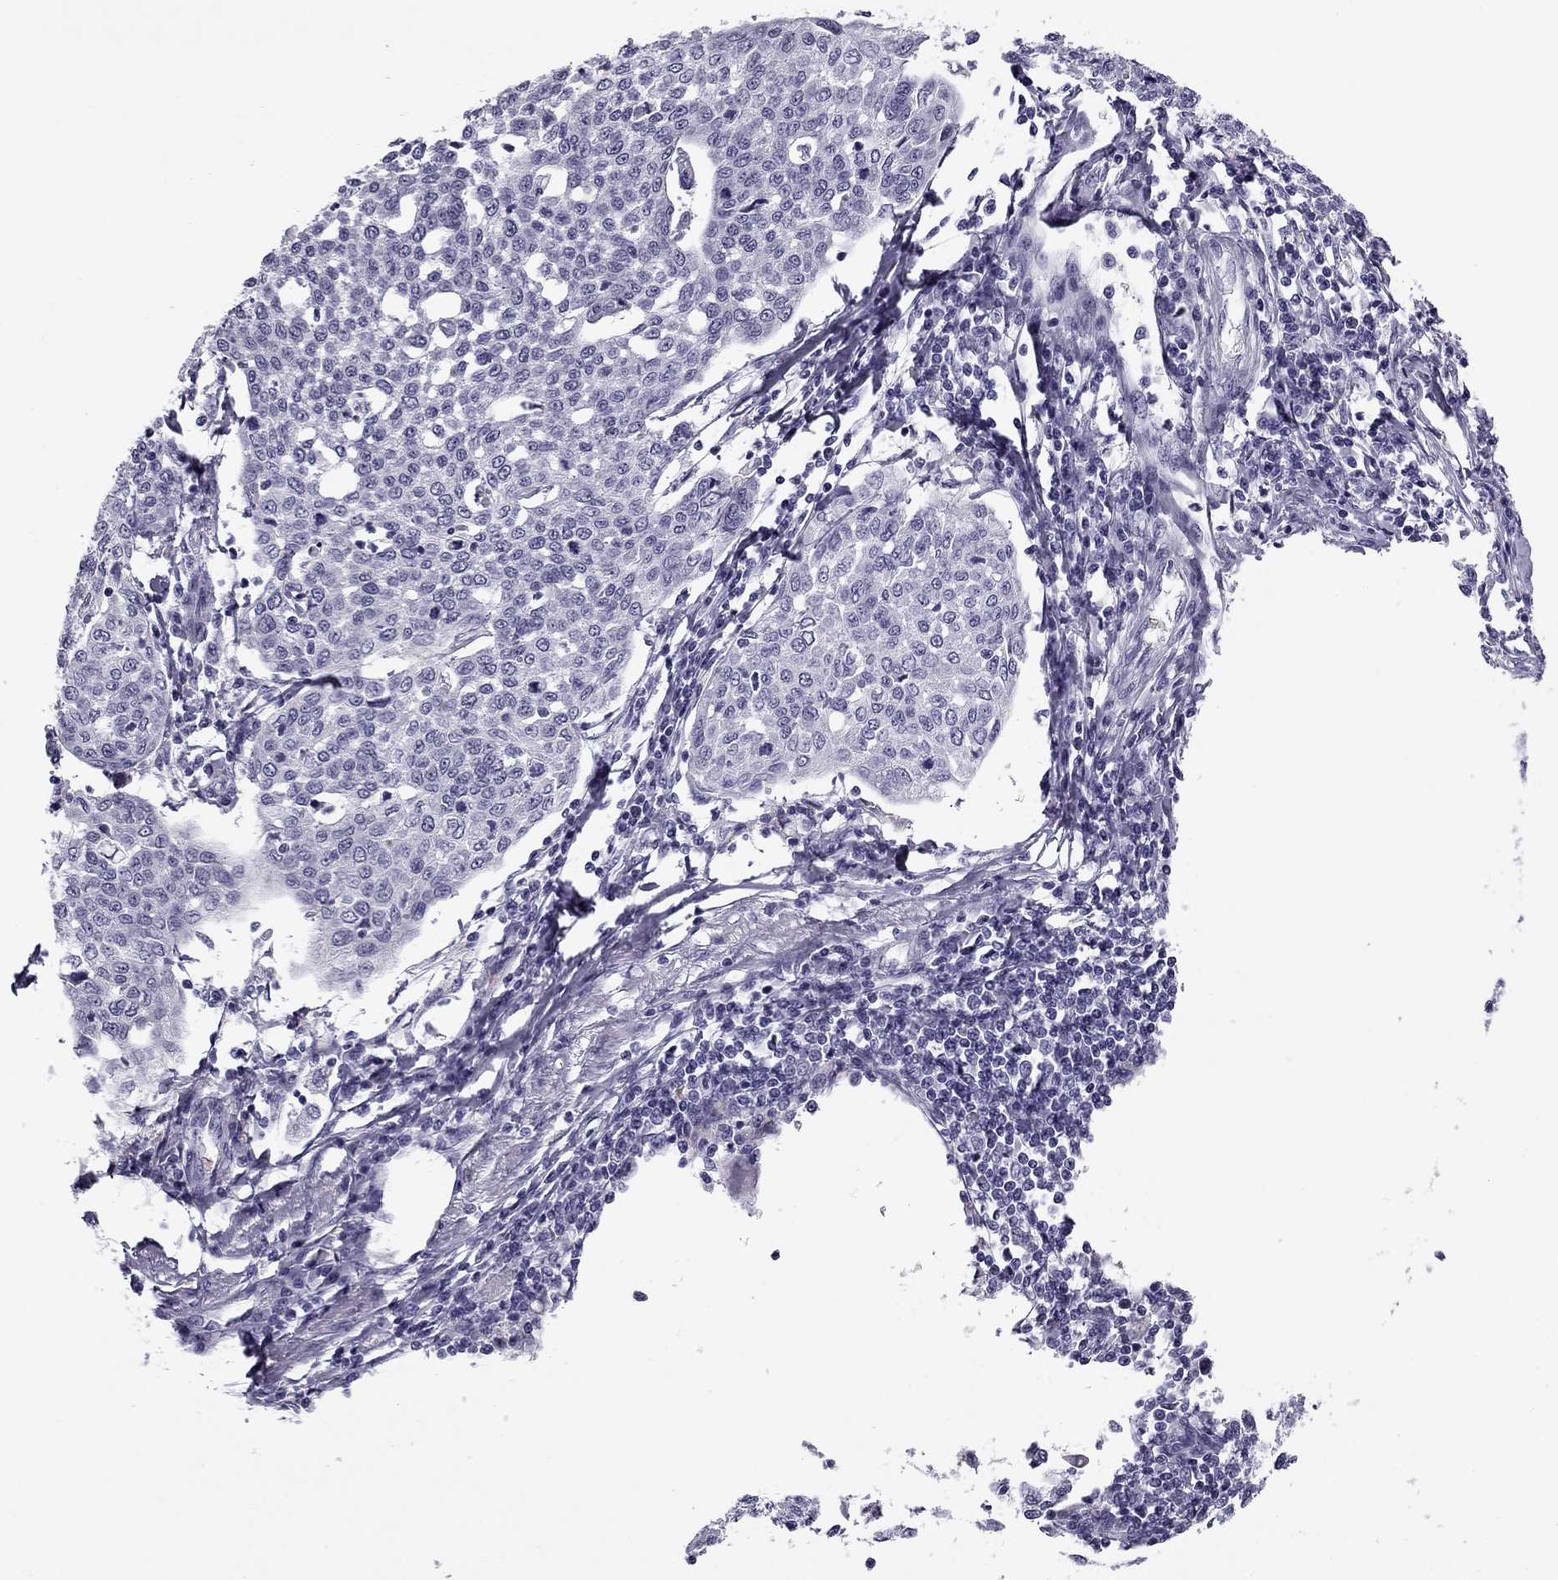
{"staining": {"intensity": "negative", "quantity": "none", "location": "none"}, "tissue": "cervical cancer", "cell_type": "Tumor cells", "image_type": "cancer", "snomed": [{"axis": "morphology", "description": "Squamous cell carcinoma, NOS"}, {"axis": "topography", "description": "Cervix"}], "caption": "Protein analysis of cervical cancer (squamous cell carcinoma) reveals no significant staining in tumor cells.", "gene": "MC5R", "patient": {"sex": "female", "age": 34}}